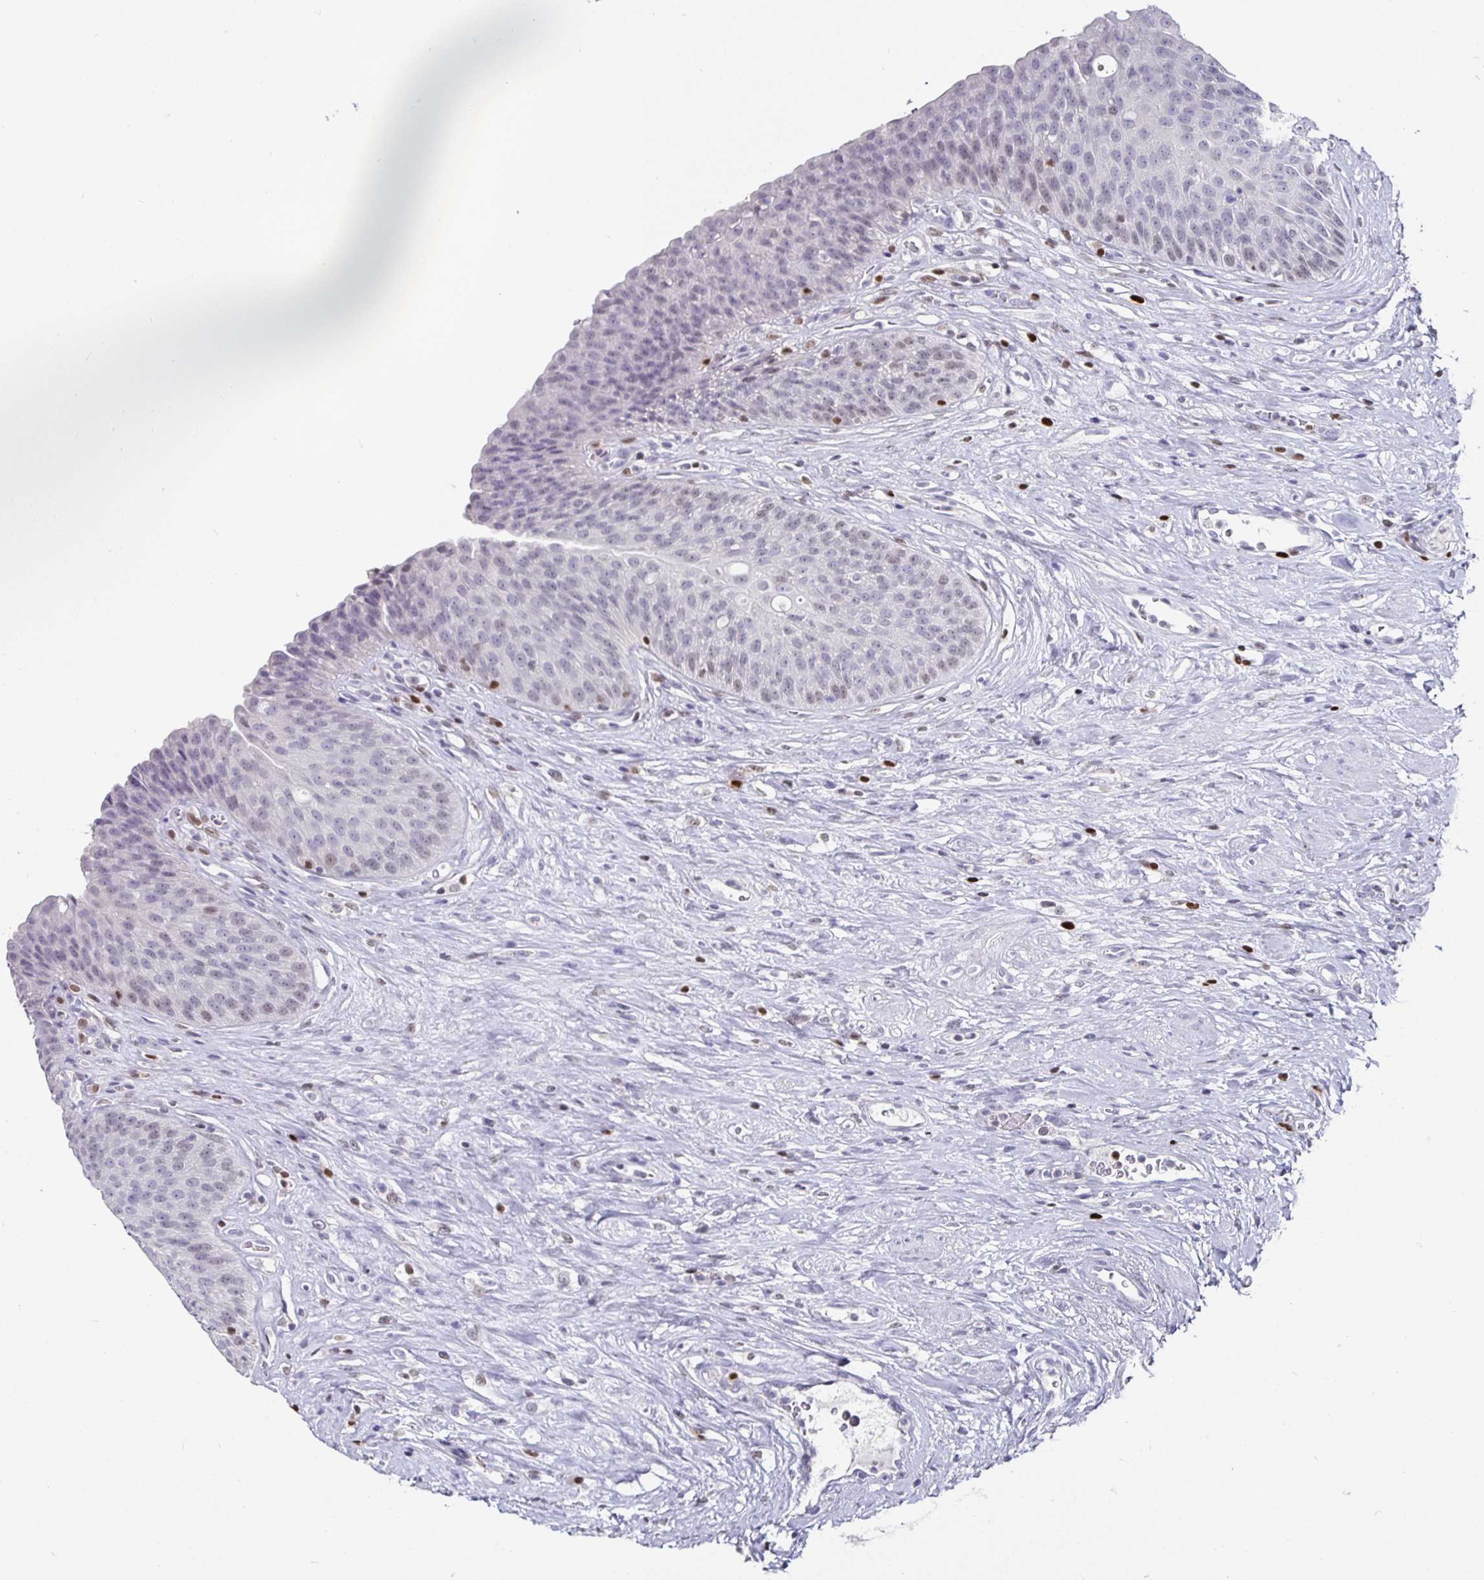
{"staining": {"intensity": "weak", "quantity": "<25%", "location": "nuclear"}, "tissue": "urinary bladder", "cell_type": "Urothelial cells", "image_type": "normal", "snomed": [{"axis": "morphology", "description": "Normal tissue, NOS"}, {"axis": "topography", "description": "Urinary bladder"}], "caption": "Photomicrograph shows no significant protein staining in urothelial cells of normal urinary bladder. Brightfield microscopy of immunohistochemistry (IHC) stained with DAB (brown) and hematoxylin (blue), captured at high magnification.", "gene": "RUNX2", "patient": {"sex": "female", "age": 56}}